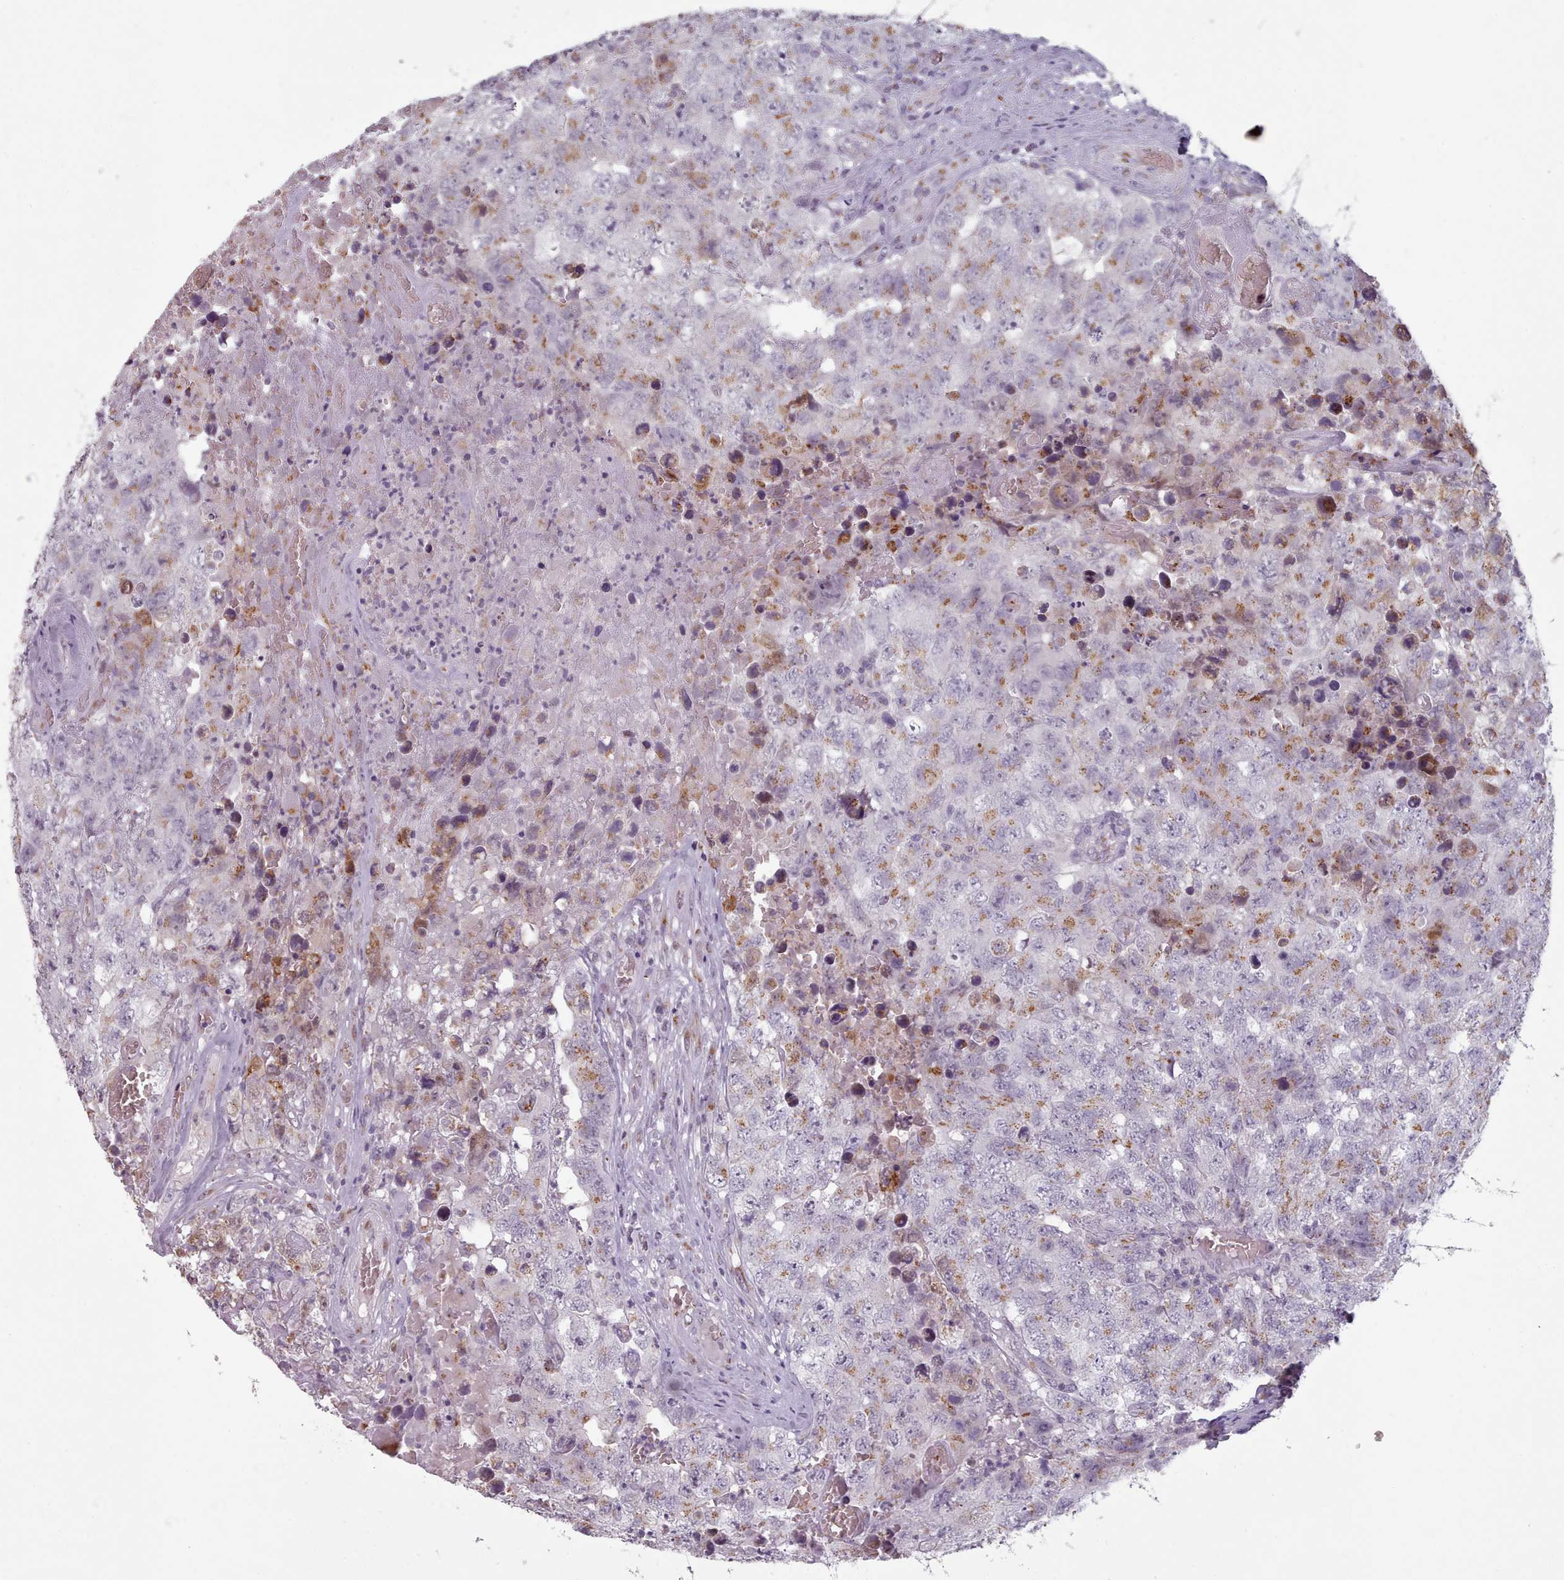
{"staining": {"intensity": "moderate", "quantity": "25%-75%", "location": "cytoplasmic/membranous"}, "tissue": "testis cancer", "cell_type": "Tumor cells", "image_type": "cancer", "snomed": [{"axis": "morphology", "description": "Carcinoma, Embryonal, NOS"}, {"axis": "topography", "description": "Testis"}], "caption": "Testis embryonal carcinoma was stained to show a protein in brown. There is medium levels of moderate cytoplasmic/membranous positivity in about 25%-75% of tumor cells.", "gene": "MAN1B1", "patient": {"sex": "male", "age": 31}}